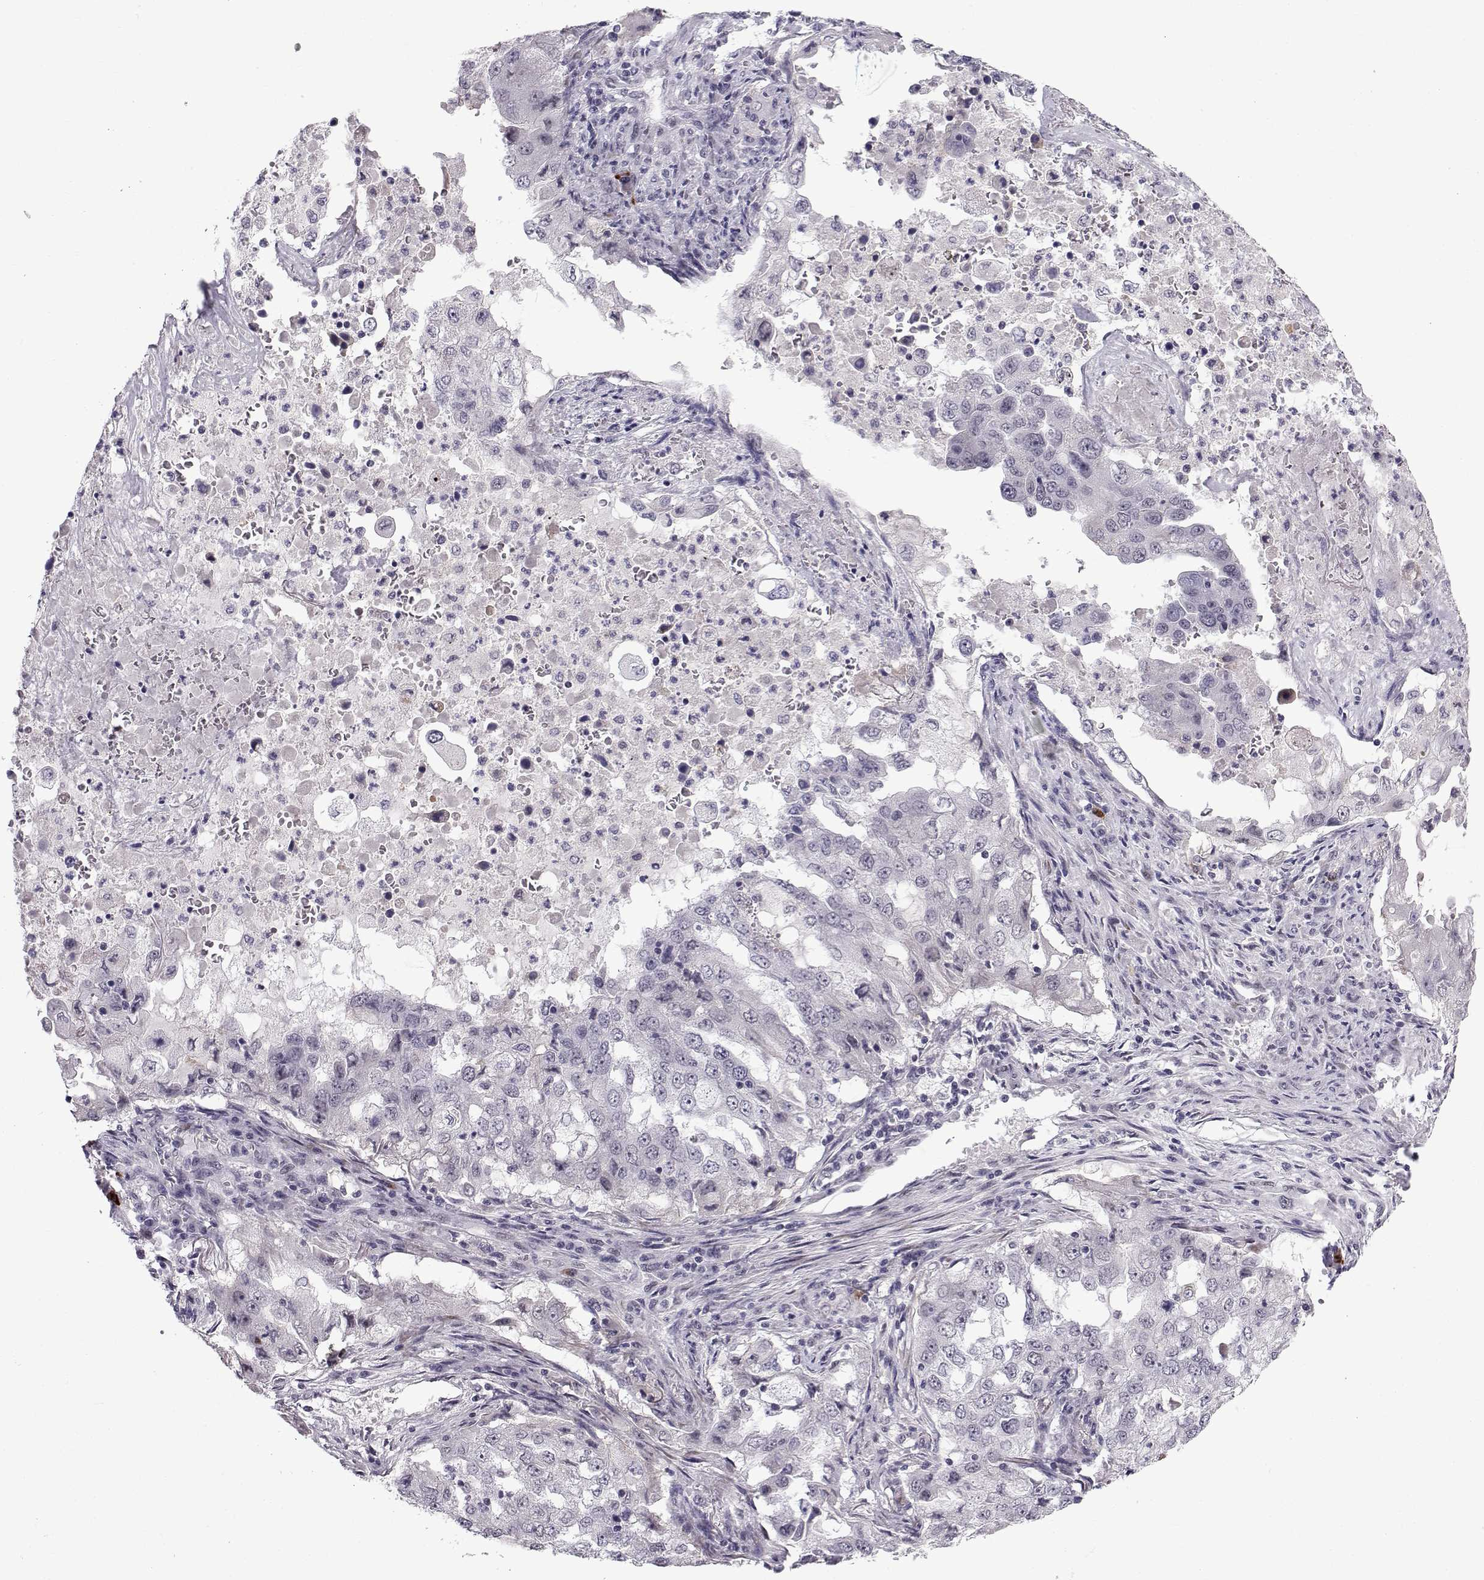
{"staining": {"intensity": "negative", "quantity": "none", "location": "none"}, "tissue": "lung cancer", "cell_type": "Tumor cells", "image_type": "cancer", "snomed": [{"axis": "morphology", "description": "Adenocarcinoma, NOS"}, {"axis": "topography", "description": "Lung"}], "caption": "DAB immunohistochemical staining of adenocarcinoma (lung) shows no significant positivity in tumor cells.", "gene": "RBM24", "patient": {"sex": "female", "age": 61}}